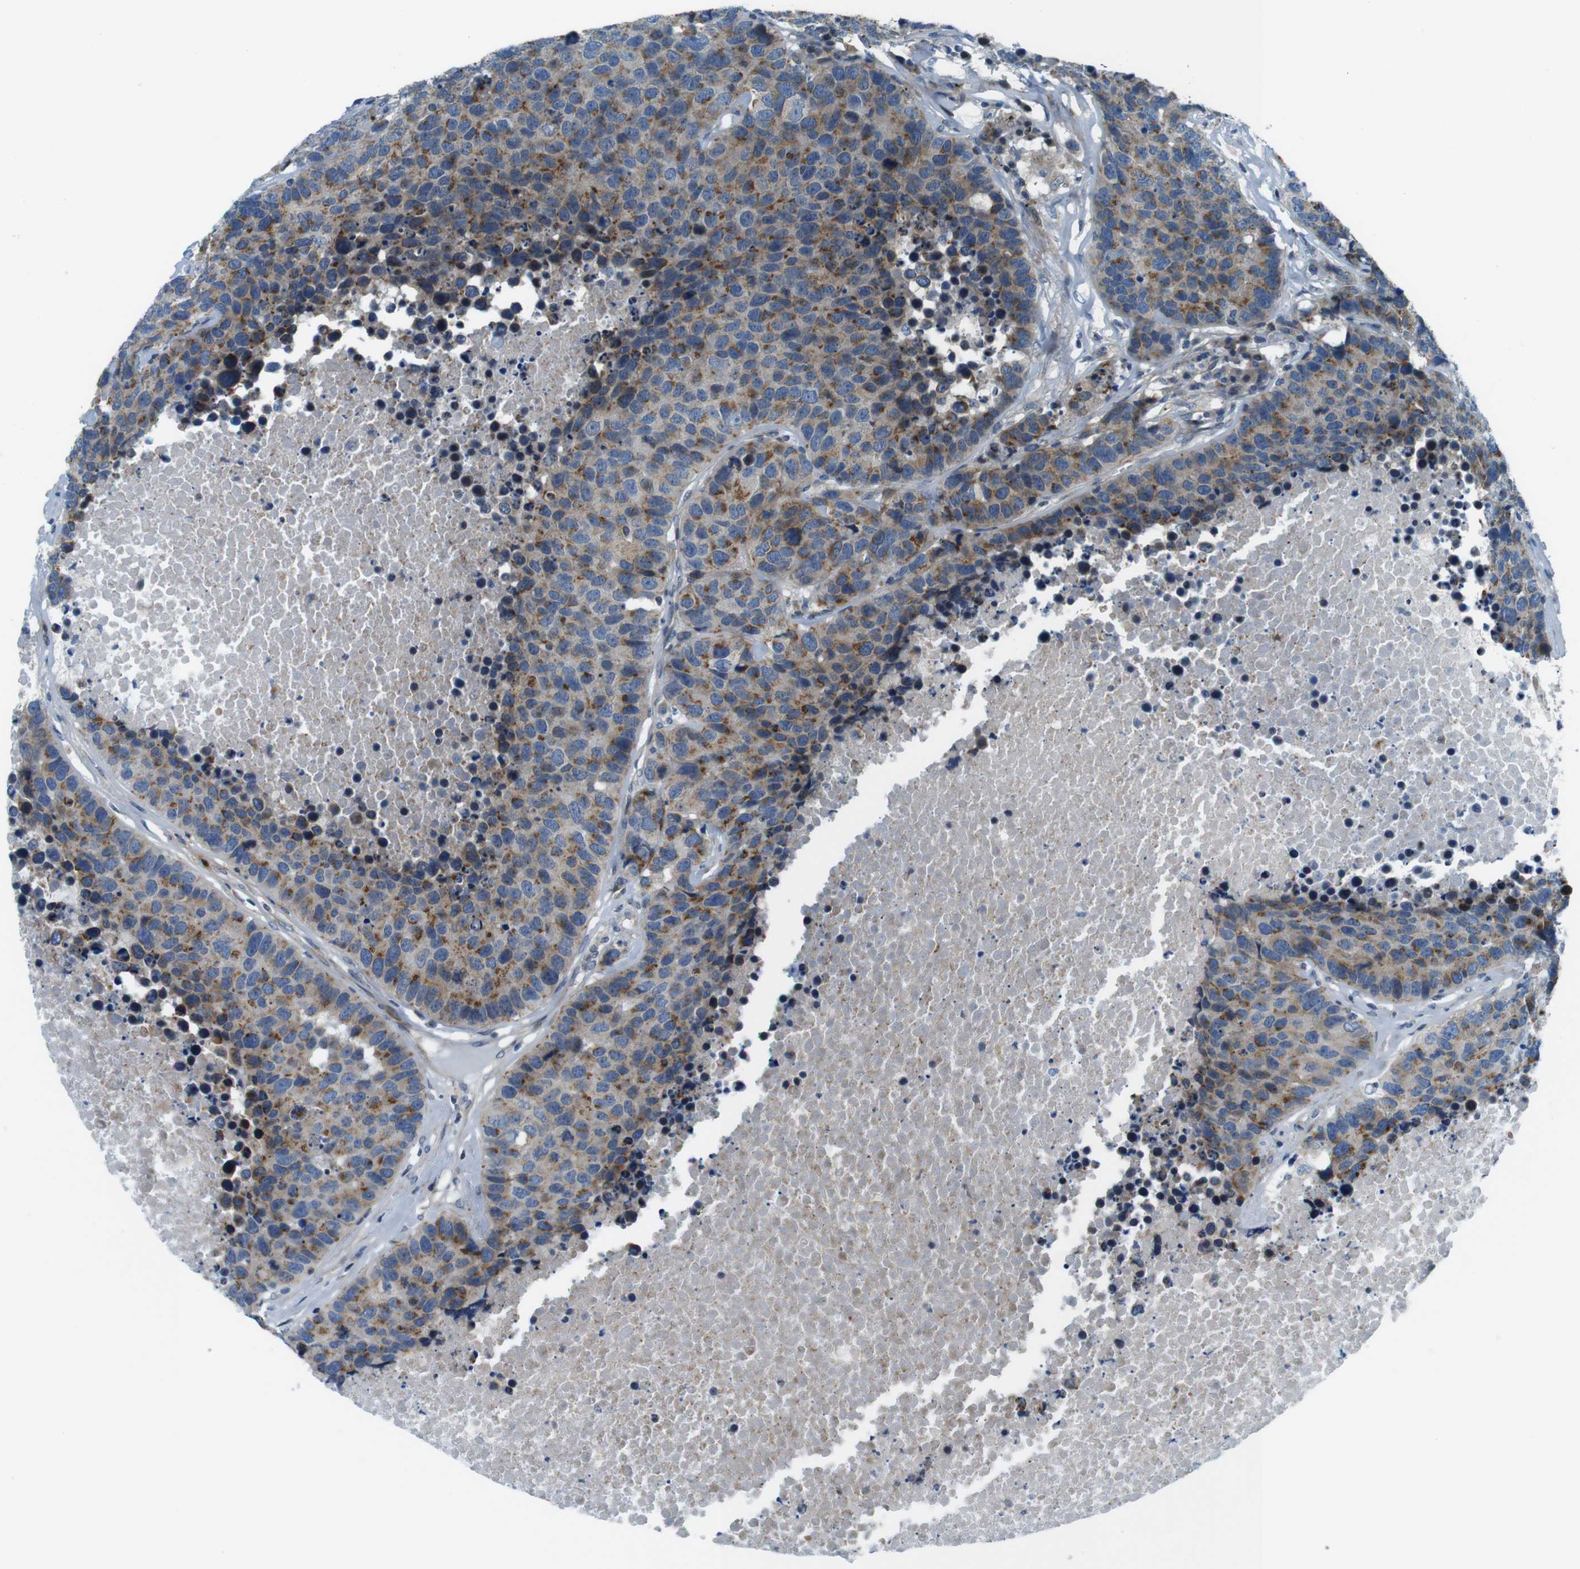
{"staining": {"intensity": "moderate", "quantity": "25%-75%", "location": "cytoplasmic/membranous"}, "tissue": "carcinoid", "cell_type": "Tumor cells", "image_type": "cancer", "snomed": [{"axis": "morphology", "description": "Carcinoid, malignant, NOS"}, {"axis": "topography", "description": "Lung"}], "caption": "The immunohistochemical stain highlights moderate cytoplasmic/membranous positivity in tumor cells of carcinoid tissue.", "gene": "ZDHHC3", "patient": {"sex": "male", "age": 60}}